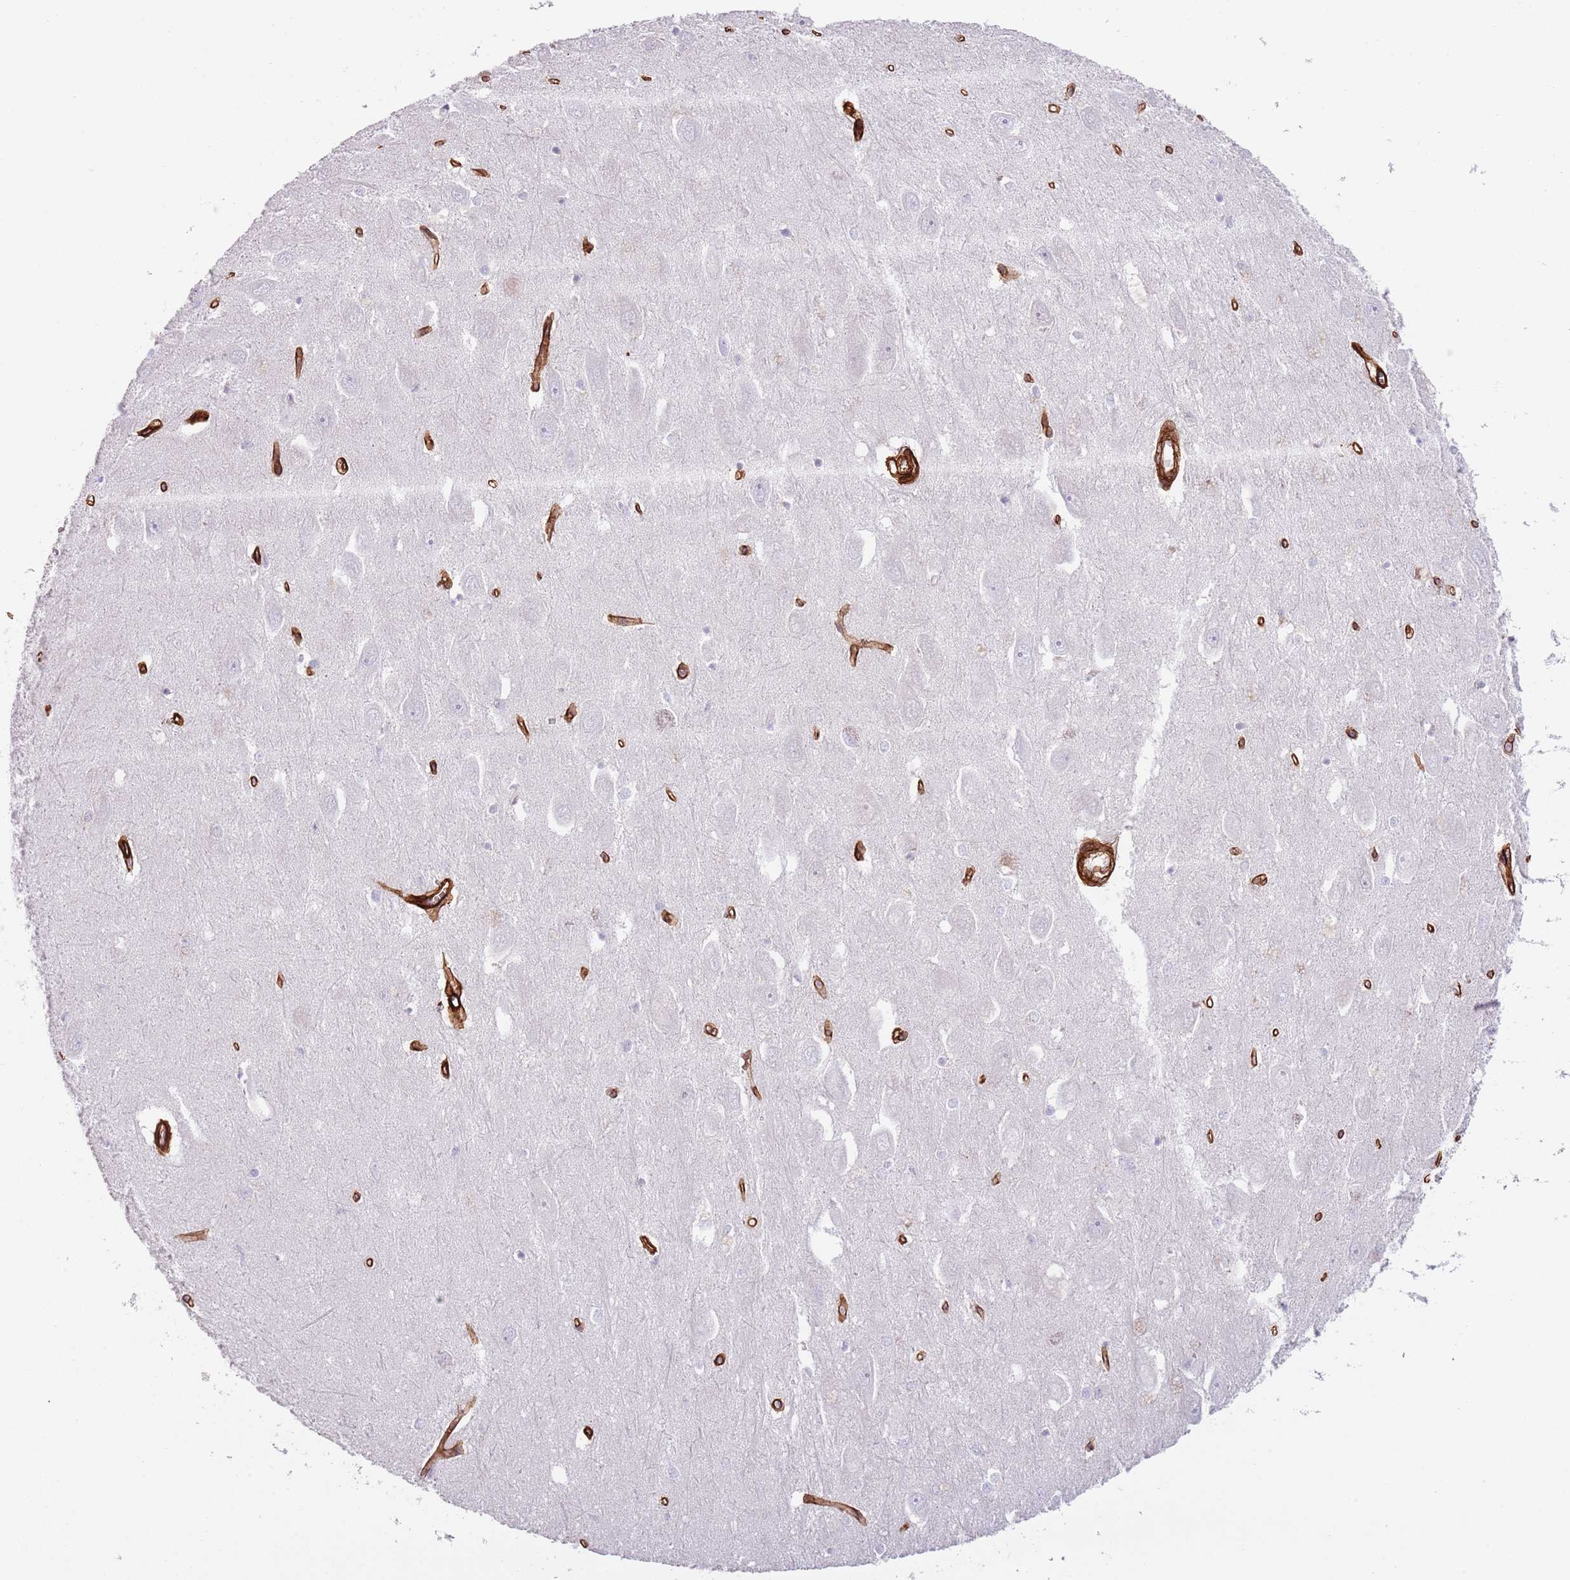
{"staining": {"intensity": "negative", "quantity": "none", "location": "none"}, "tissue": "hippocampus", "cell_type": "Glial cells", "image_type": "normal", "snomed": [{"axis": "morphology", "description": "Normal tissue, NOS"}, {"axis": "topography", "description": "Hippocampus"}], "caption": "The histopathology image shows no significant staining in glial cells of hippocampus.", "gene": "TINAGL1", "patient": {"sex": "female", "age": 64}}